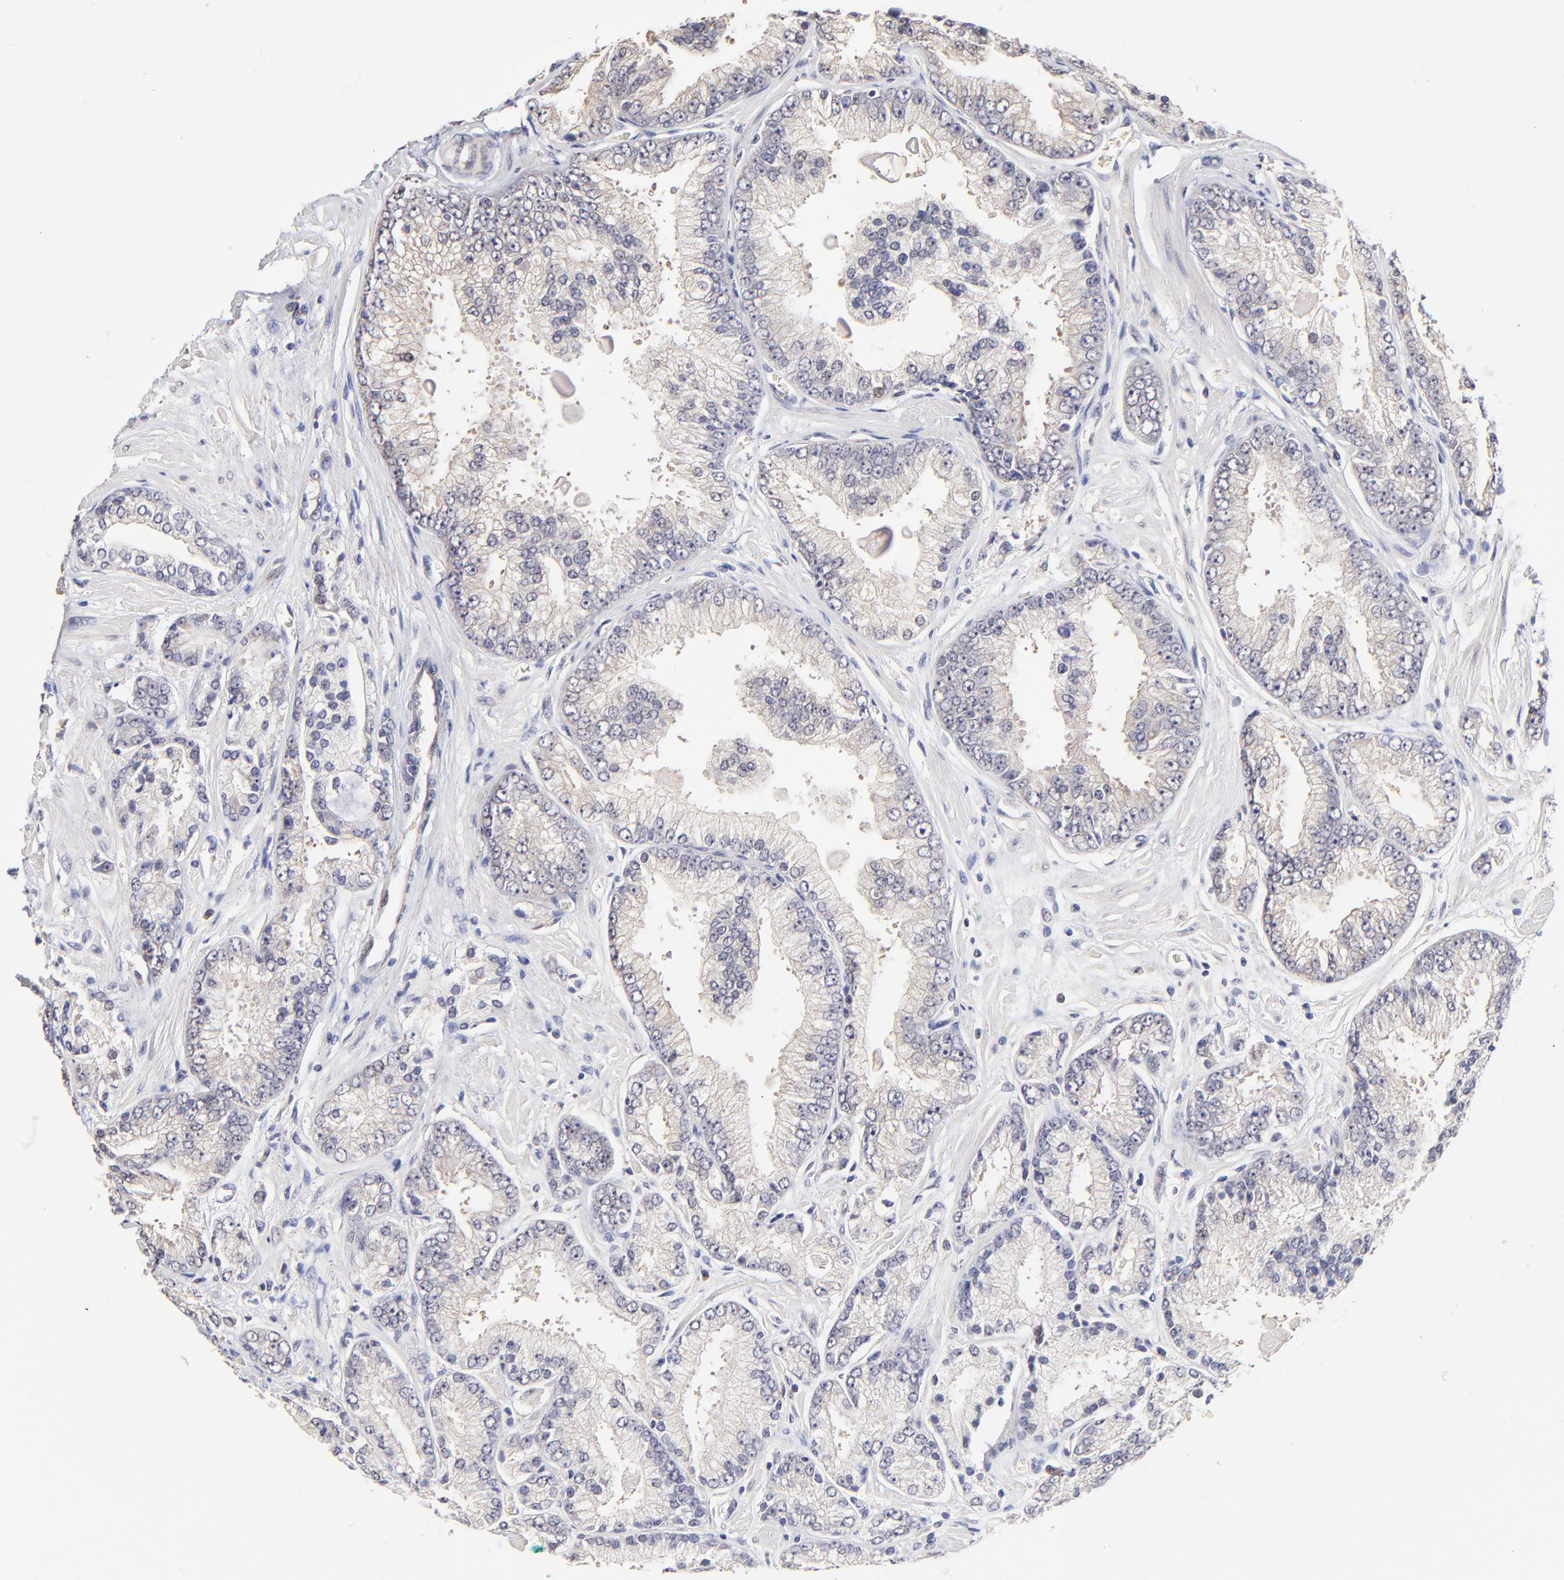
{"staining": {"intensity": "weak", "quantity": ">75%", "location": "cytoplasmic/membranous"}, "tissue": "prostate cancer", "cell_type": "Tumor cells", "image_type": "cancer", "snomed": [{"axis": "morphology", "description": "Adenocarcinoma, High grade"}, {"axis": "topography", "description": "Prostate"}], "caption": "Protein analysis of prostate high-grade adenocarcinoma tissue reveals weak cytoplasmic/membranous staining in approximately >75% of tumor cells.", "gene": "ZNF10", "patient": {"sex": "male", "age": 71}}